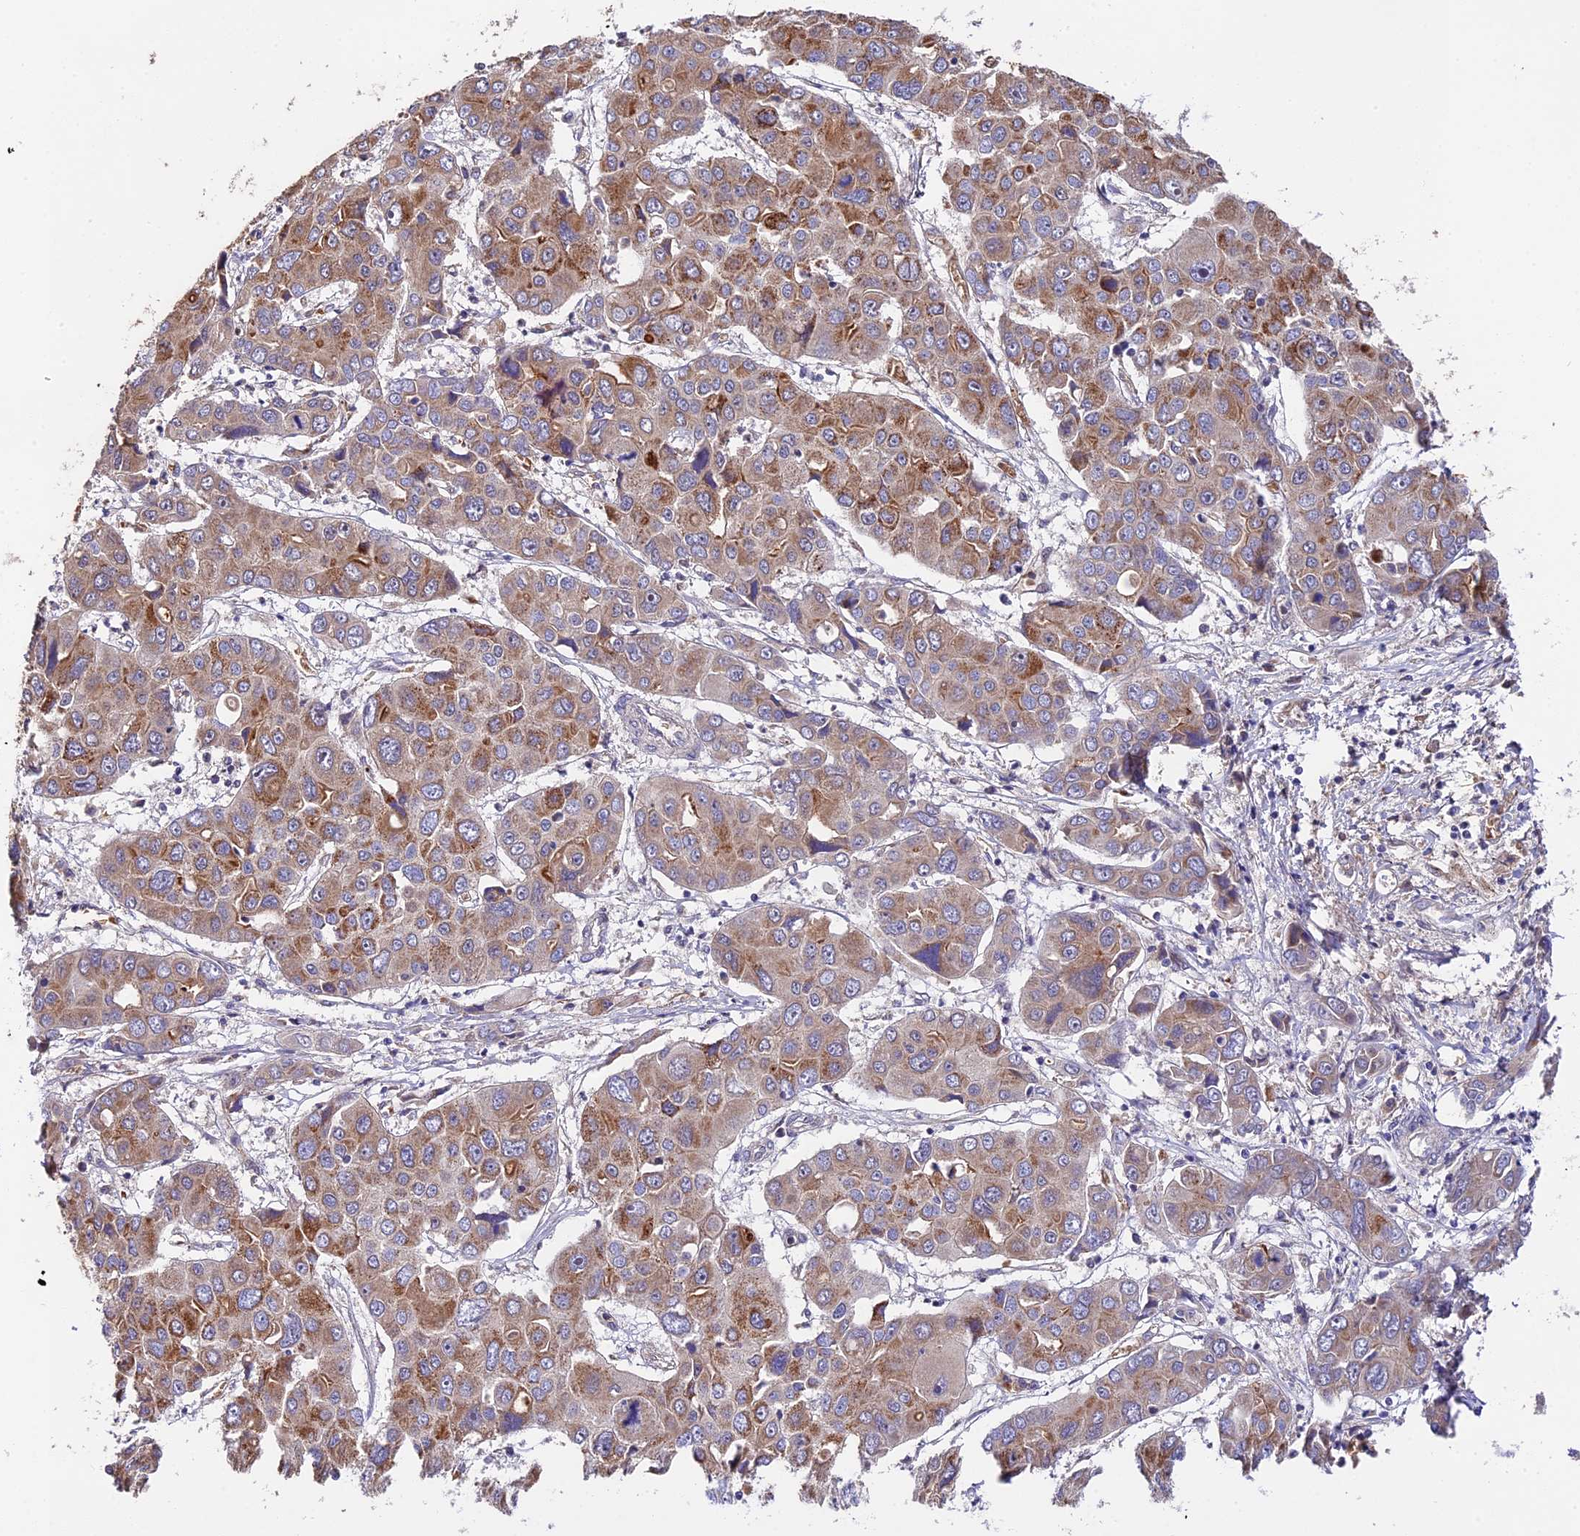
{"staining": {"intensity": "moderate", "quantity": "25%-75%", "location": "cytoplasmic/membranous"}, "tissue": "liver cancer", "cell_type": "Tumor cells", "image_type": "cancer", "snomed": [{"axis": "morphology", "description": "Cholangiocarcinoma"}, {"axis": "topography", "description": "Liver"}], "caption": "A medium amount of moderate cytoplasmic/membranous positivity is identified in approximately 25%-75% of tumor cells in cholangiocarcinoma (liver) tissue. Nuclei are stained in blue.", "gene": "TRMT1", "patient": {"sex": "male", "age": 67}}